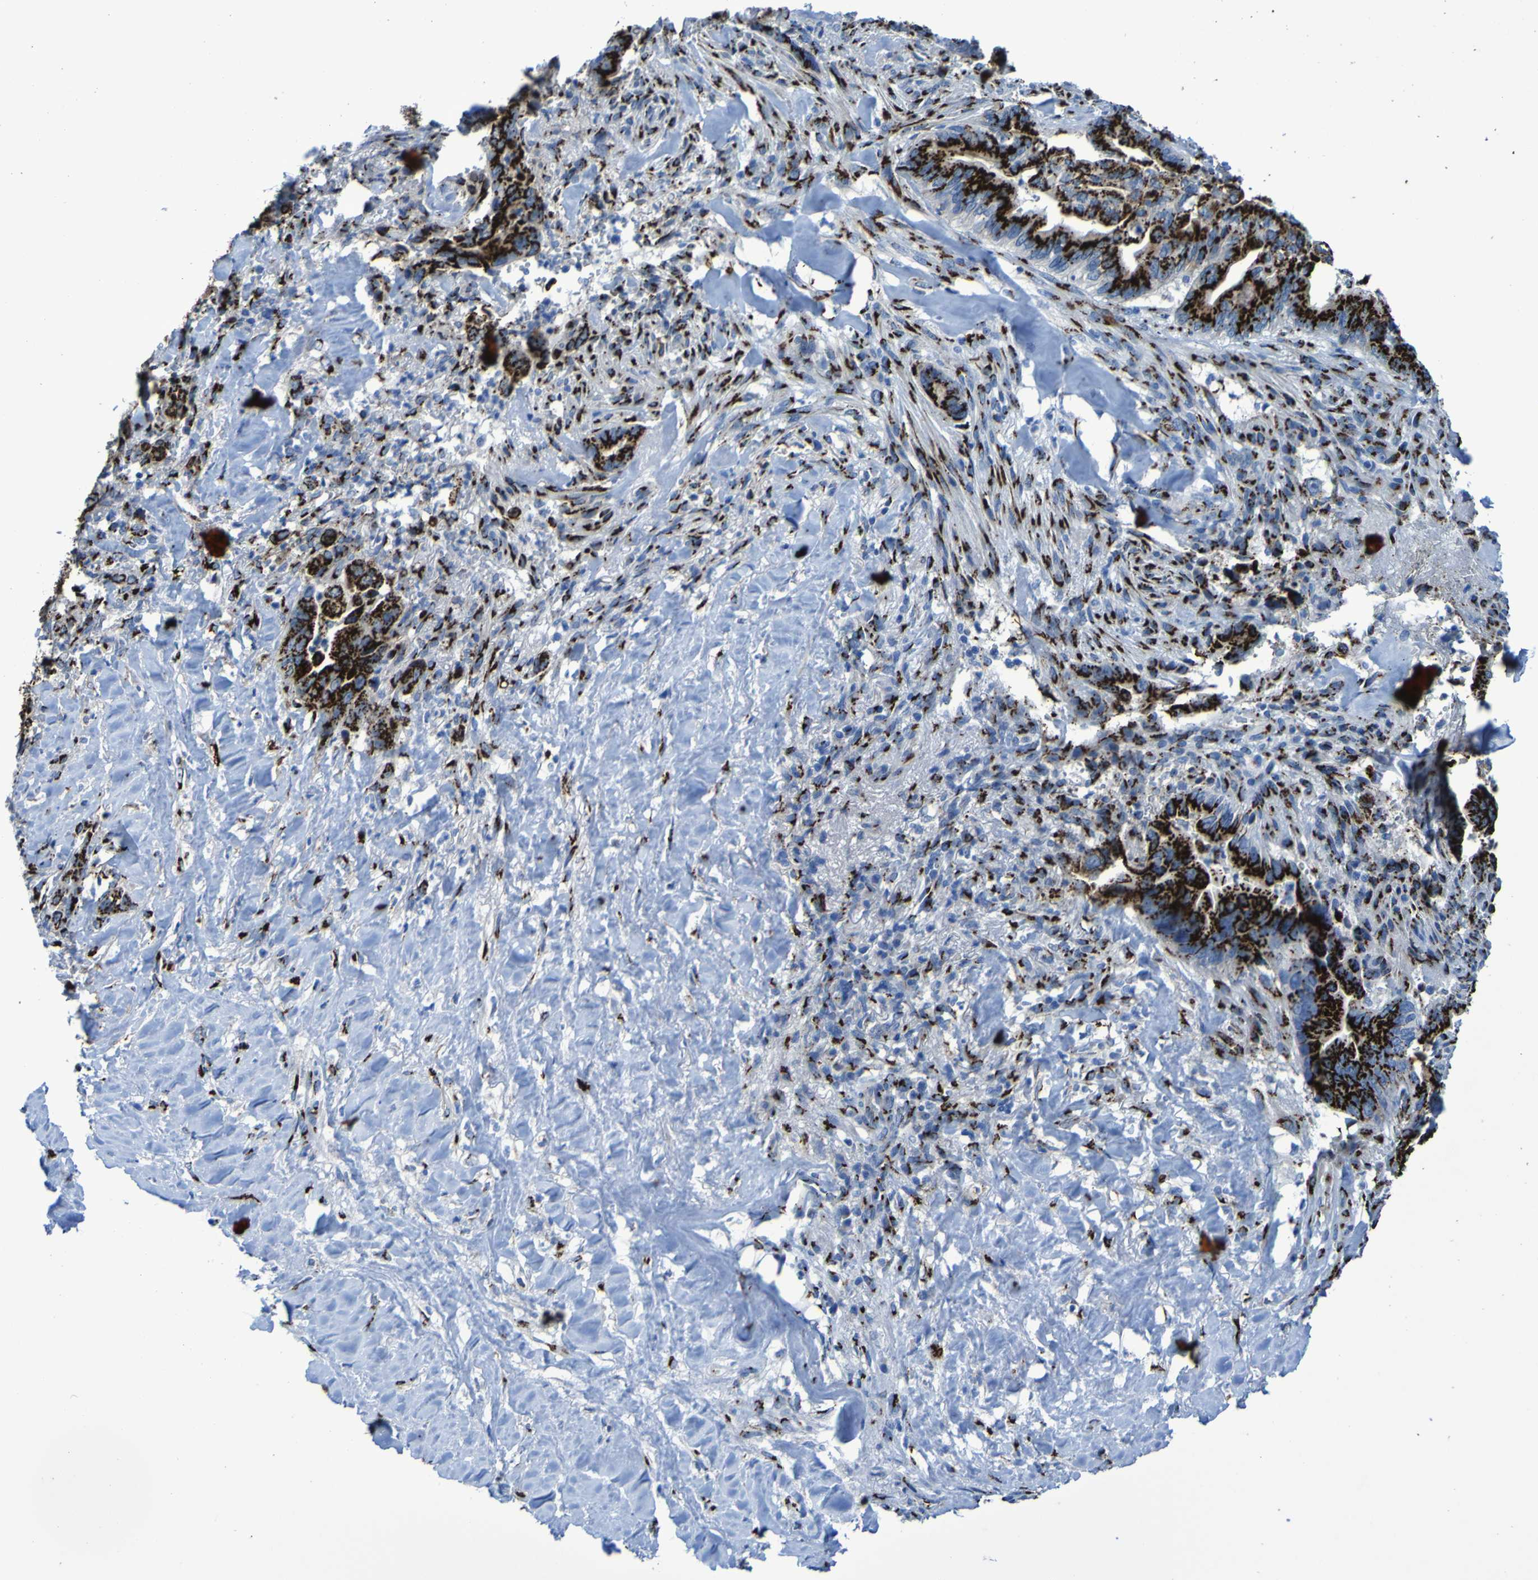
{"staining": {"intensity": "strong", "quantity": ">75%", "location": "cytoplasmic/membranous"}, "tissue": "liver cancer", "cell_type": "Tumor cells", "image_type": "cancer", "snomed": [{"axis": "morphology", "description": "Cholangiocarcinoma"}, {"axis": "topography", "description": "Liver"}], "caption": "Brown immunohistochemical staining in human liver cholangiocarcinoma shows strong cytoplasmic/membranous positivity in approximately >75% of tumor cells.", "gene": "GOLM1", "patient": {"sex": "female", "age": 67}}